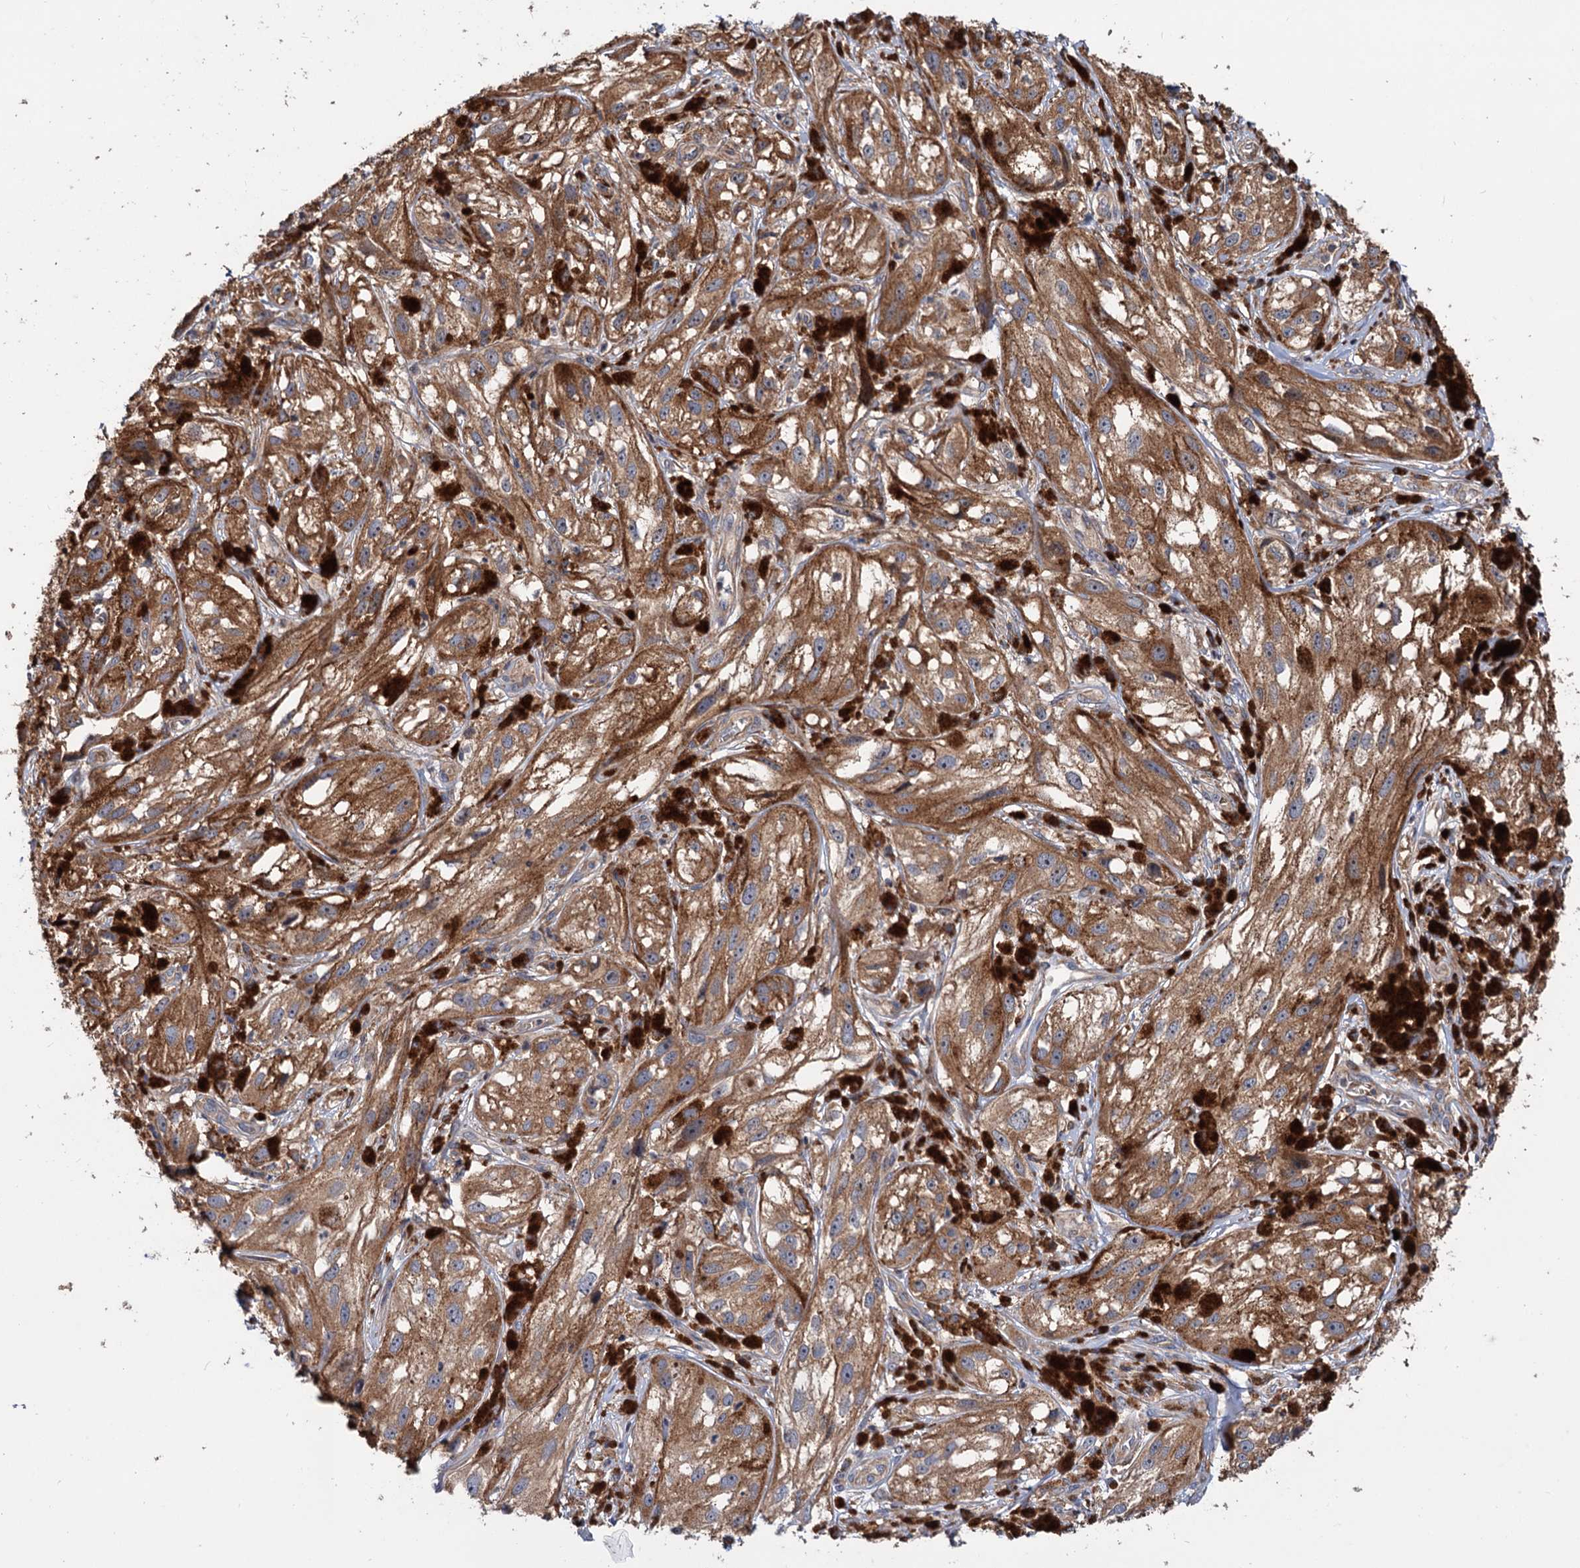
{"staining": {"intensity": "moderate", "quantity": ">75%", "location": "cytoplasmic/membranous"}, "tissue": "melanoma", "cell_type": "Tumor cells", "image_type": "cancer", "snomed": [{"axis": "morphology", "description": "Malignant melanoma, NOS"}, {"axis": "topography", "description": "Skin"}], "caption": "DAB (3,3'-diaminobenzidine) immunohistochemical staining of human melanoma demonstrates moderate cytoplasmic/membranous protein staining in about >75% of tumor cells.", "gene": "RNF111", "patient": {"sex": "male", "age": 88}}